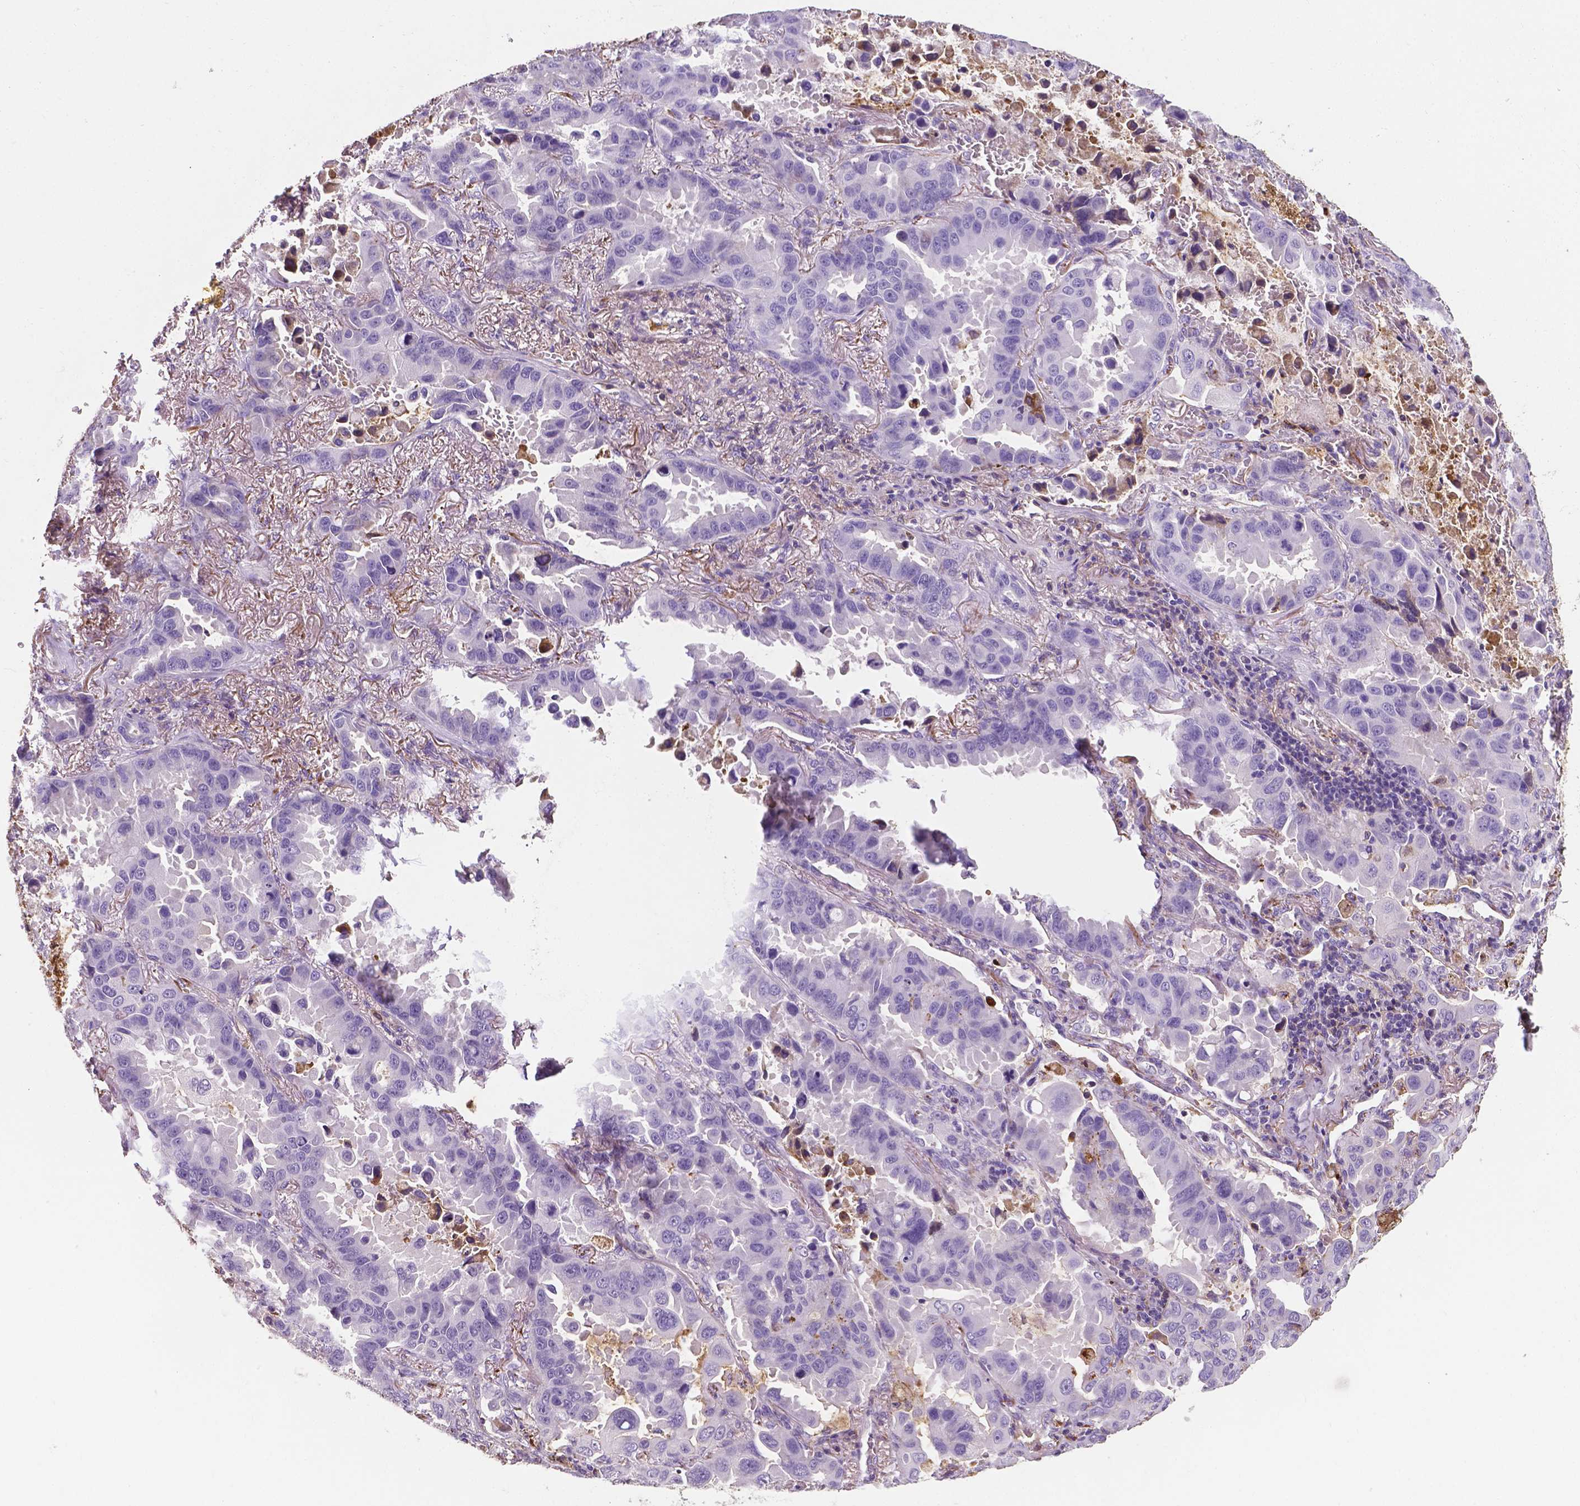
{"staining": {"intensity": "negative", "quantity": "none", "location": "none"}, "tissue": "lung cancer", "cell_type": "Tumor cells", "image_type": "cancer", "snomed": [{"axis": "morphology", "description": "Adenocarcinoma, NOS"}, {"axis": "topography", "description": "Lung"}], "caption": "A histopathology image of human lung cancer is negative for staining in tumor cells. (IHC, brightfield microscopy, high magnification).", "gene": "APOE", "patient": {"sex": "male", "age": 64}}